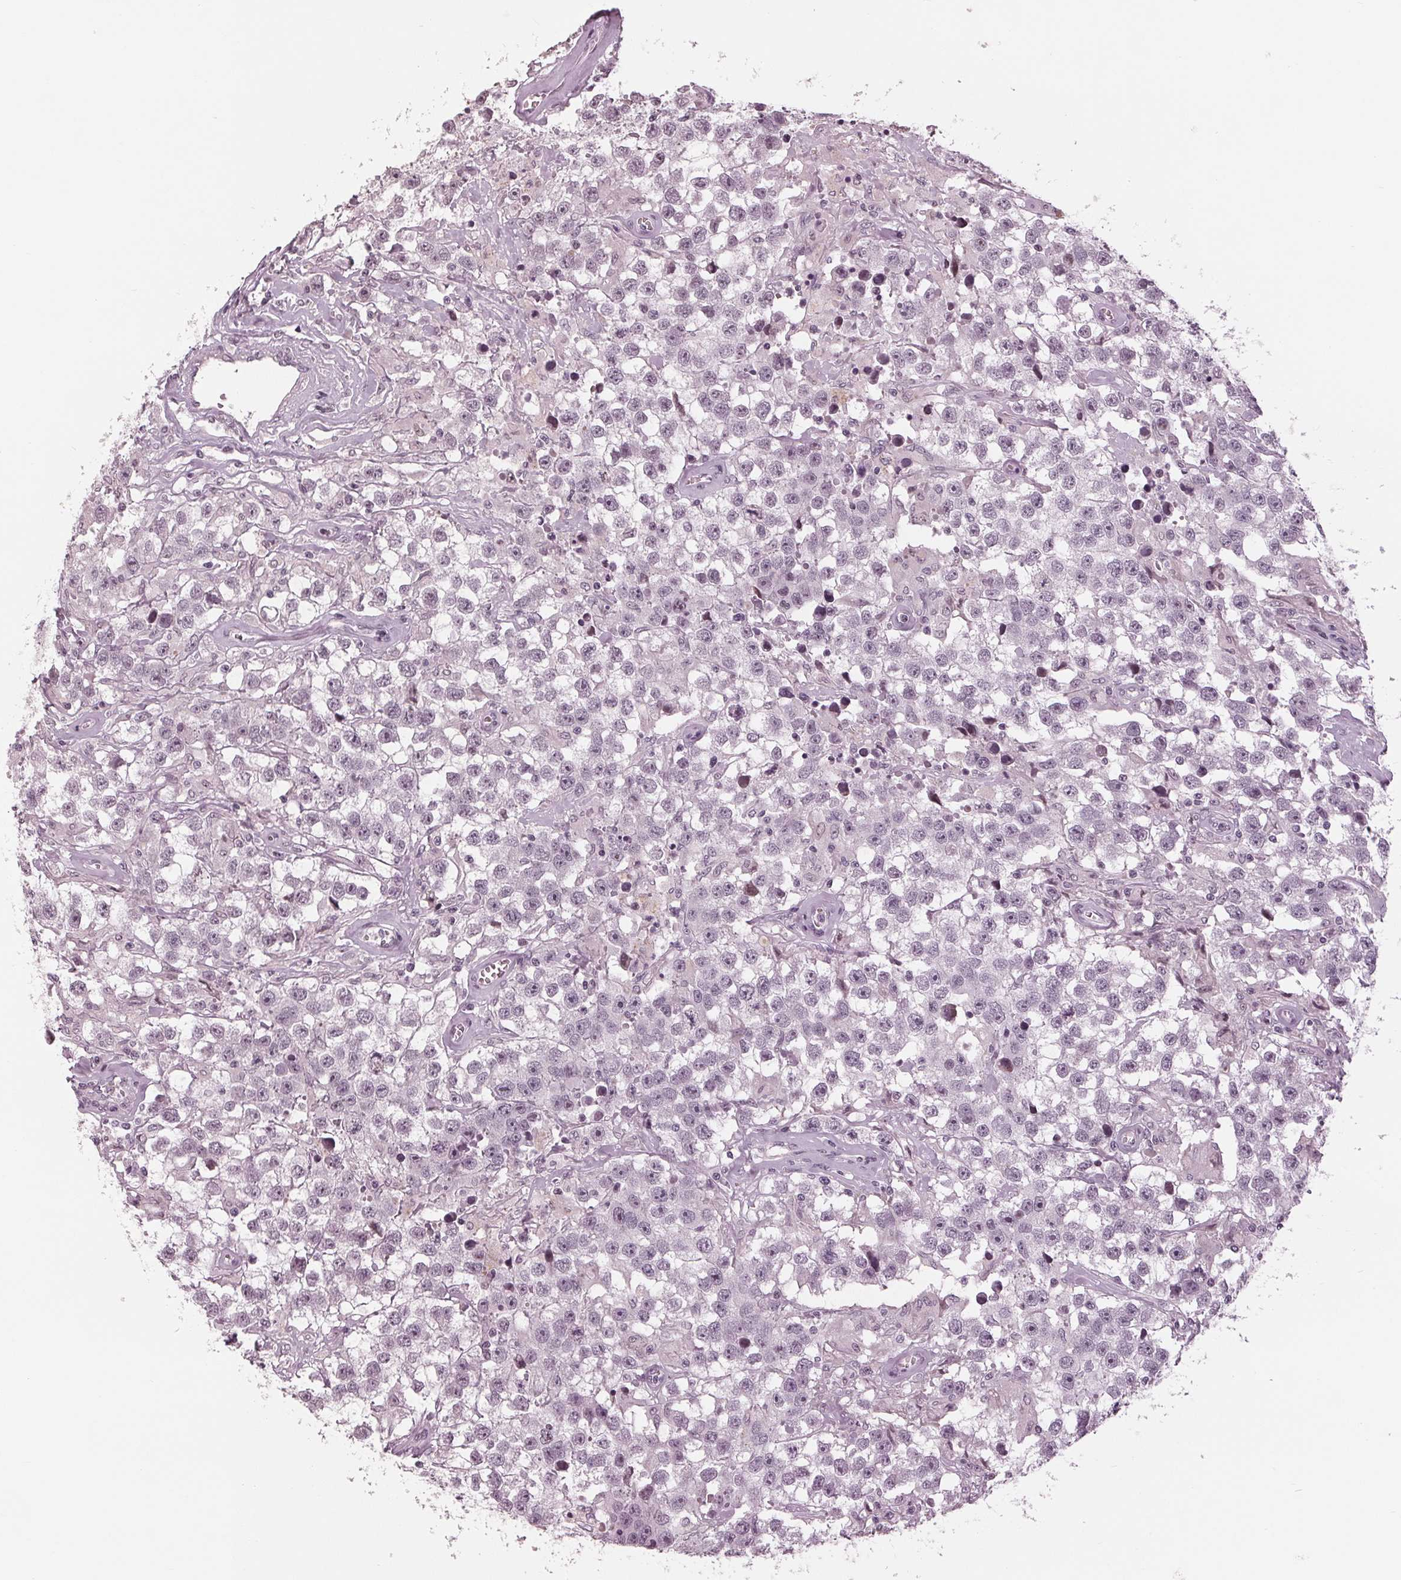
{"staining": {"intensity": "negative", "quantity": "none", "location": "none"}, "tissue": "testis cancer", "cell_type": "Tumor cells", "image_type": "cancer", "snomed": [{"axis": "morphology", "description": "Seminoma, NOS"}, {"axis": "topography", "description": "Testis"}], "caption": "Immunohistochemistry (IHC) histopathology image of neoplastic tissue: human testis seminoma stained with DAB demonstrates no significant protein staining in tumor cells. (Immunohistochemistry, brightfield microscopy, high magnification).", "gene": "ADPRHL1", "patient": {"sex": "male", "age": 43}}